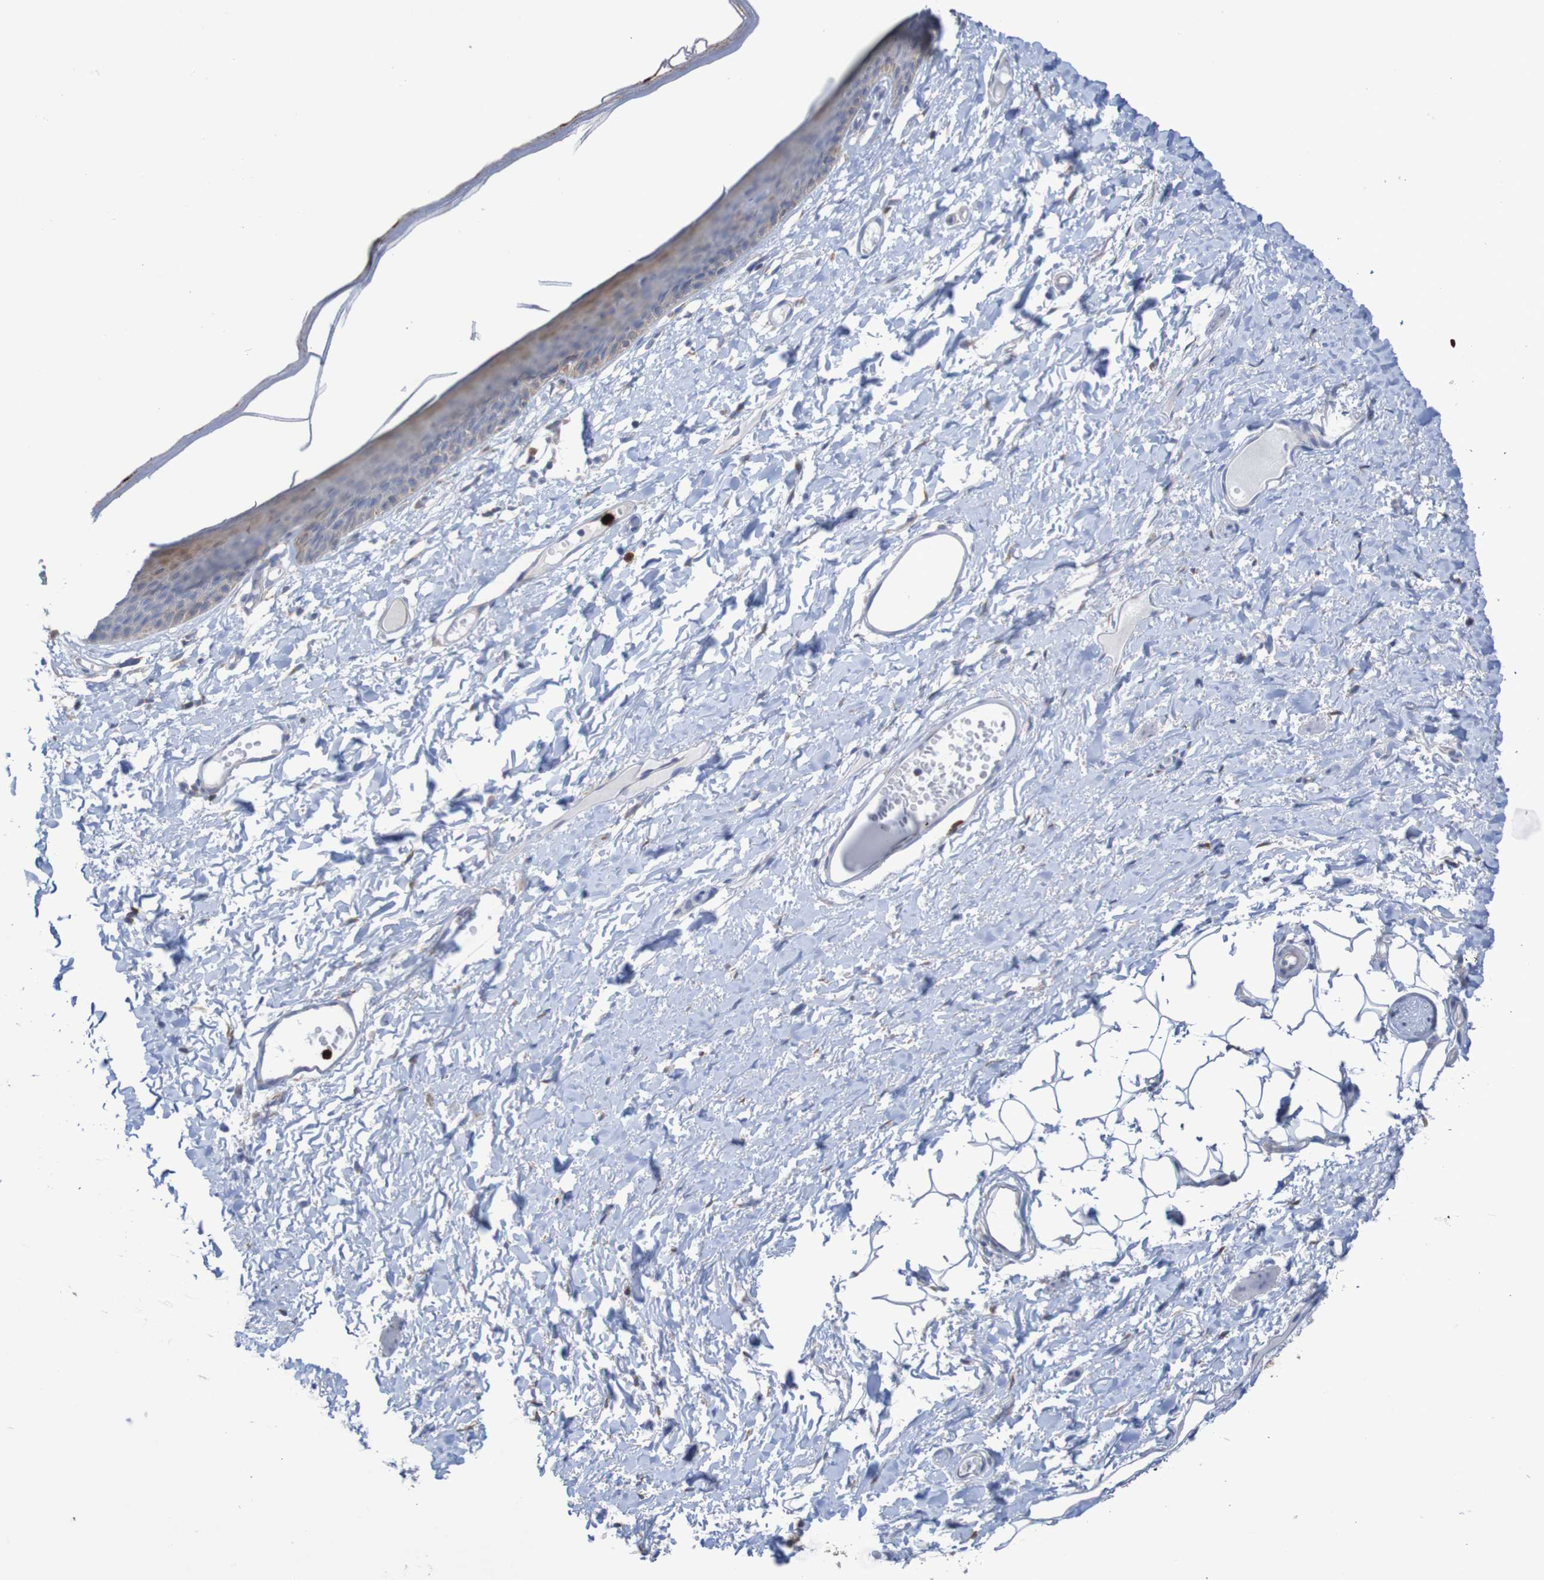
{"staining": {"intensity": "strong", "quantity": "25%-75%", "location": "cytoplasmic/membranous"}, "tissue": "skin", "cell_type": "Epidermal cells", "image_type": "normal", "snomed": [{"axis": "morphology", "description": "Normal tissue, NOS"}, {"axis": "topography", "description": "Vulva"}], "caption": "Immunohistochemical staining of unremarkable human skin displays 25%-75% levels of strong cytoplasmic/membranous protein positivity in about 25%-75% of epidermal cells.", "gene": "PARP4", "patient": {"sex": "female", "age": 54}}